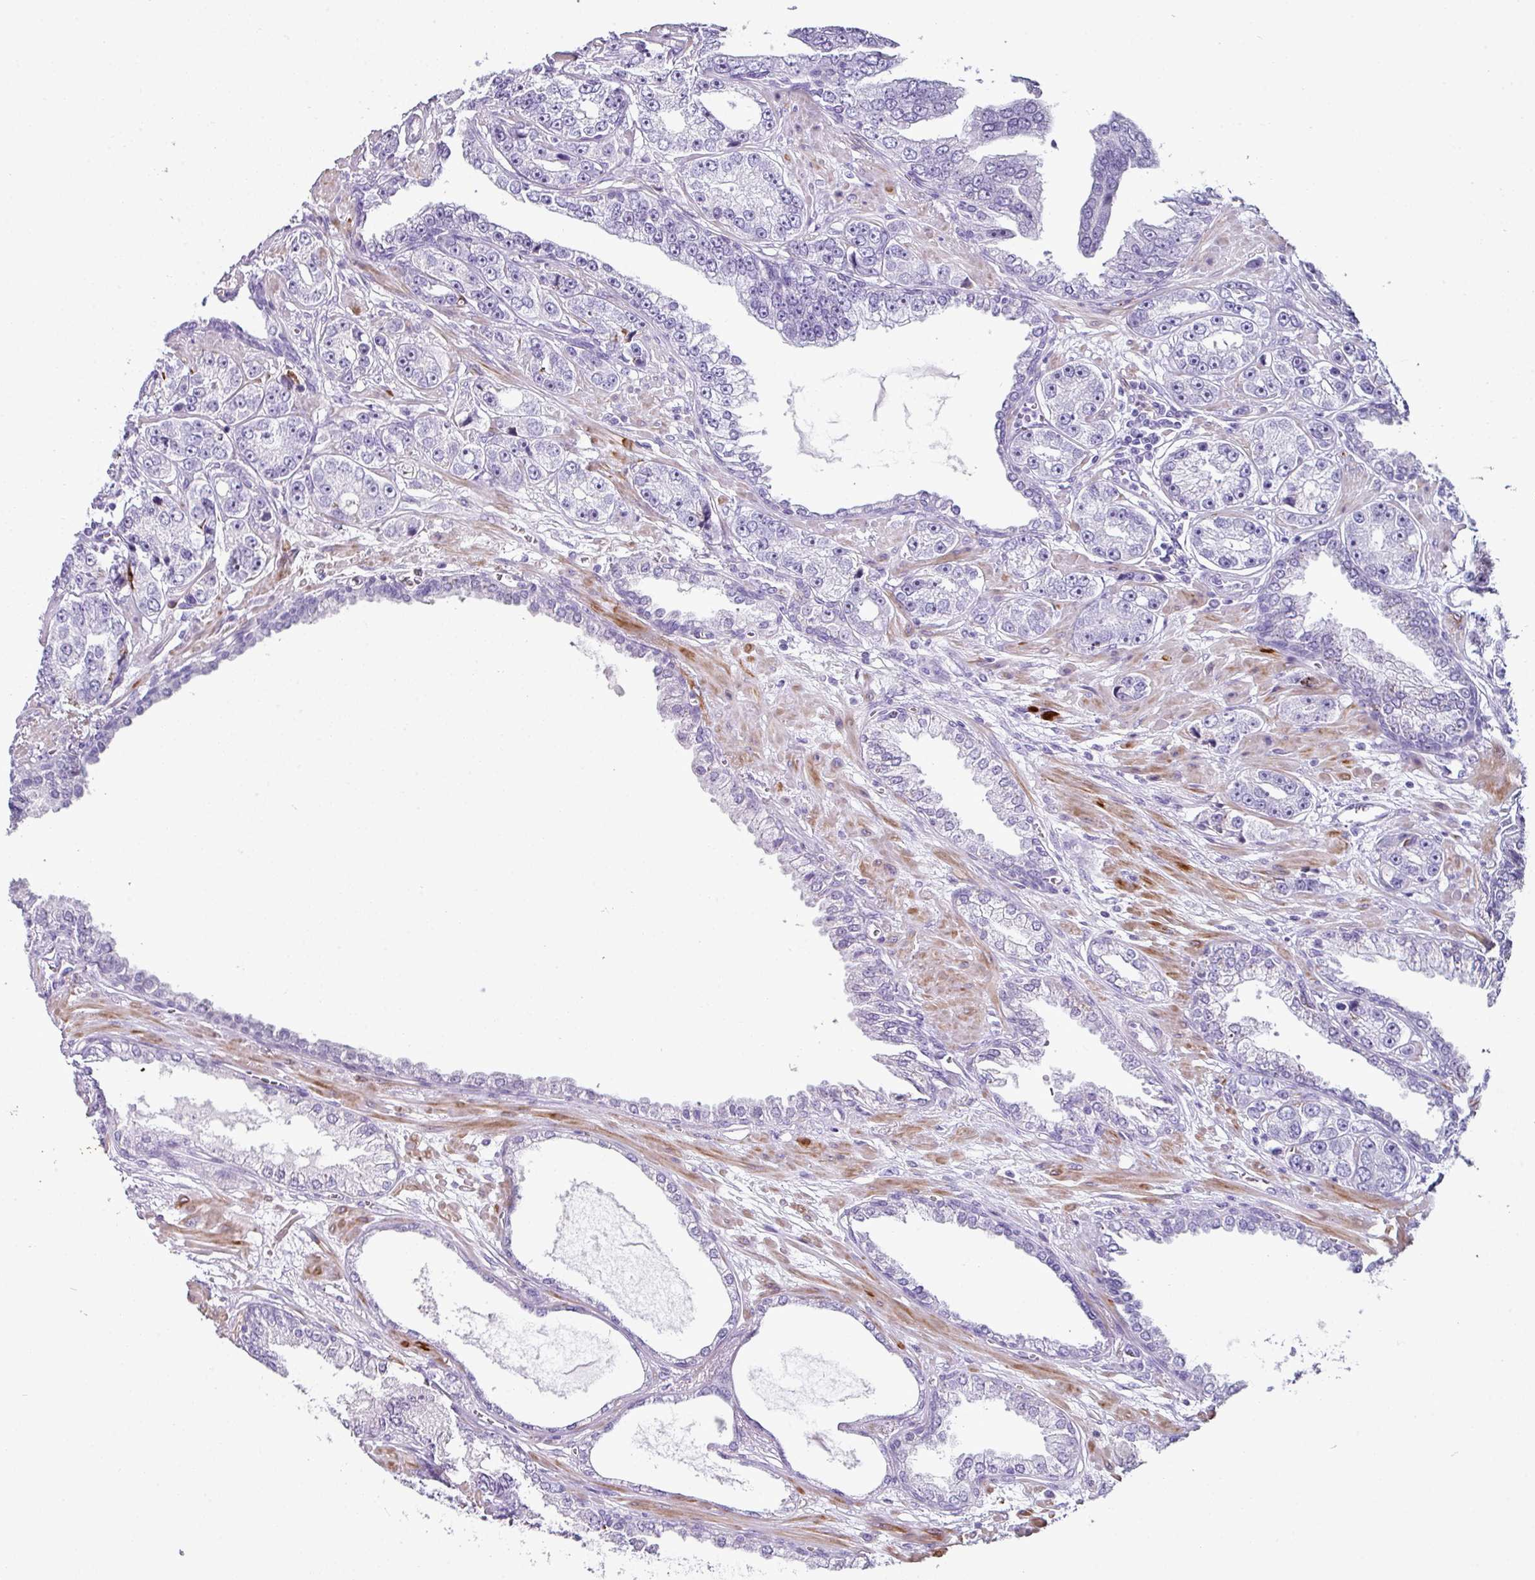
{"staining": {"intensity": "negative", "quantity": "none", "location": "none"}, "tissue": "prostate cancer", "cell_type": "Tumor cells", "image_type": "cancer", "snomed": [{"axis": "morphology", "description": "Adenocarcinoma, High grade"}, {"axis": "topography", "description": "Prostate"}], "caption": "A high-resolution micrograph shows immunohistochemistry (IHC) staining of prostate cancer, which shows no significant staining in tumor cells.", "gene": "TRA2A", "patient": {"sex": "male", "age": 71}}